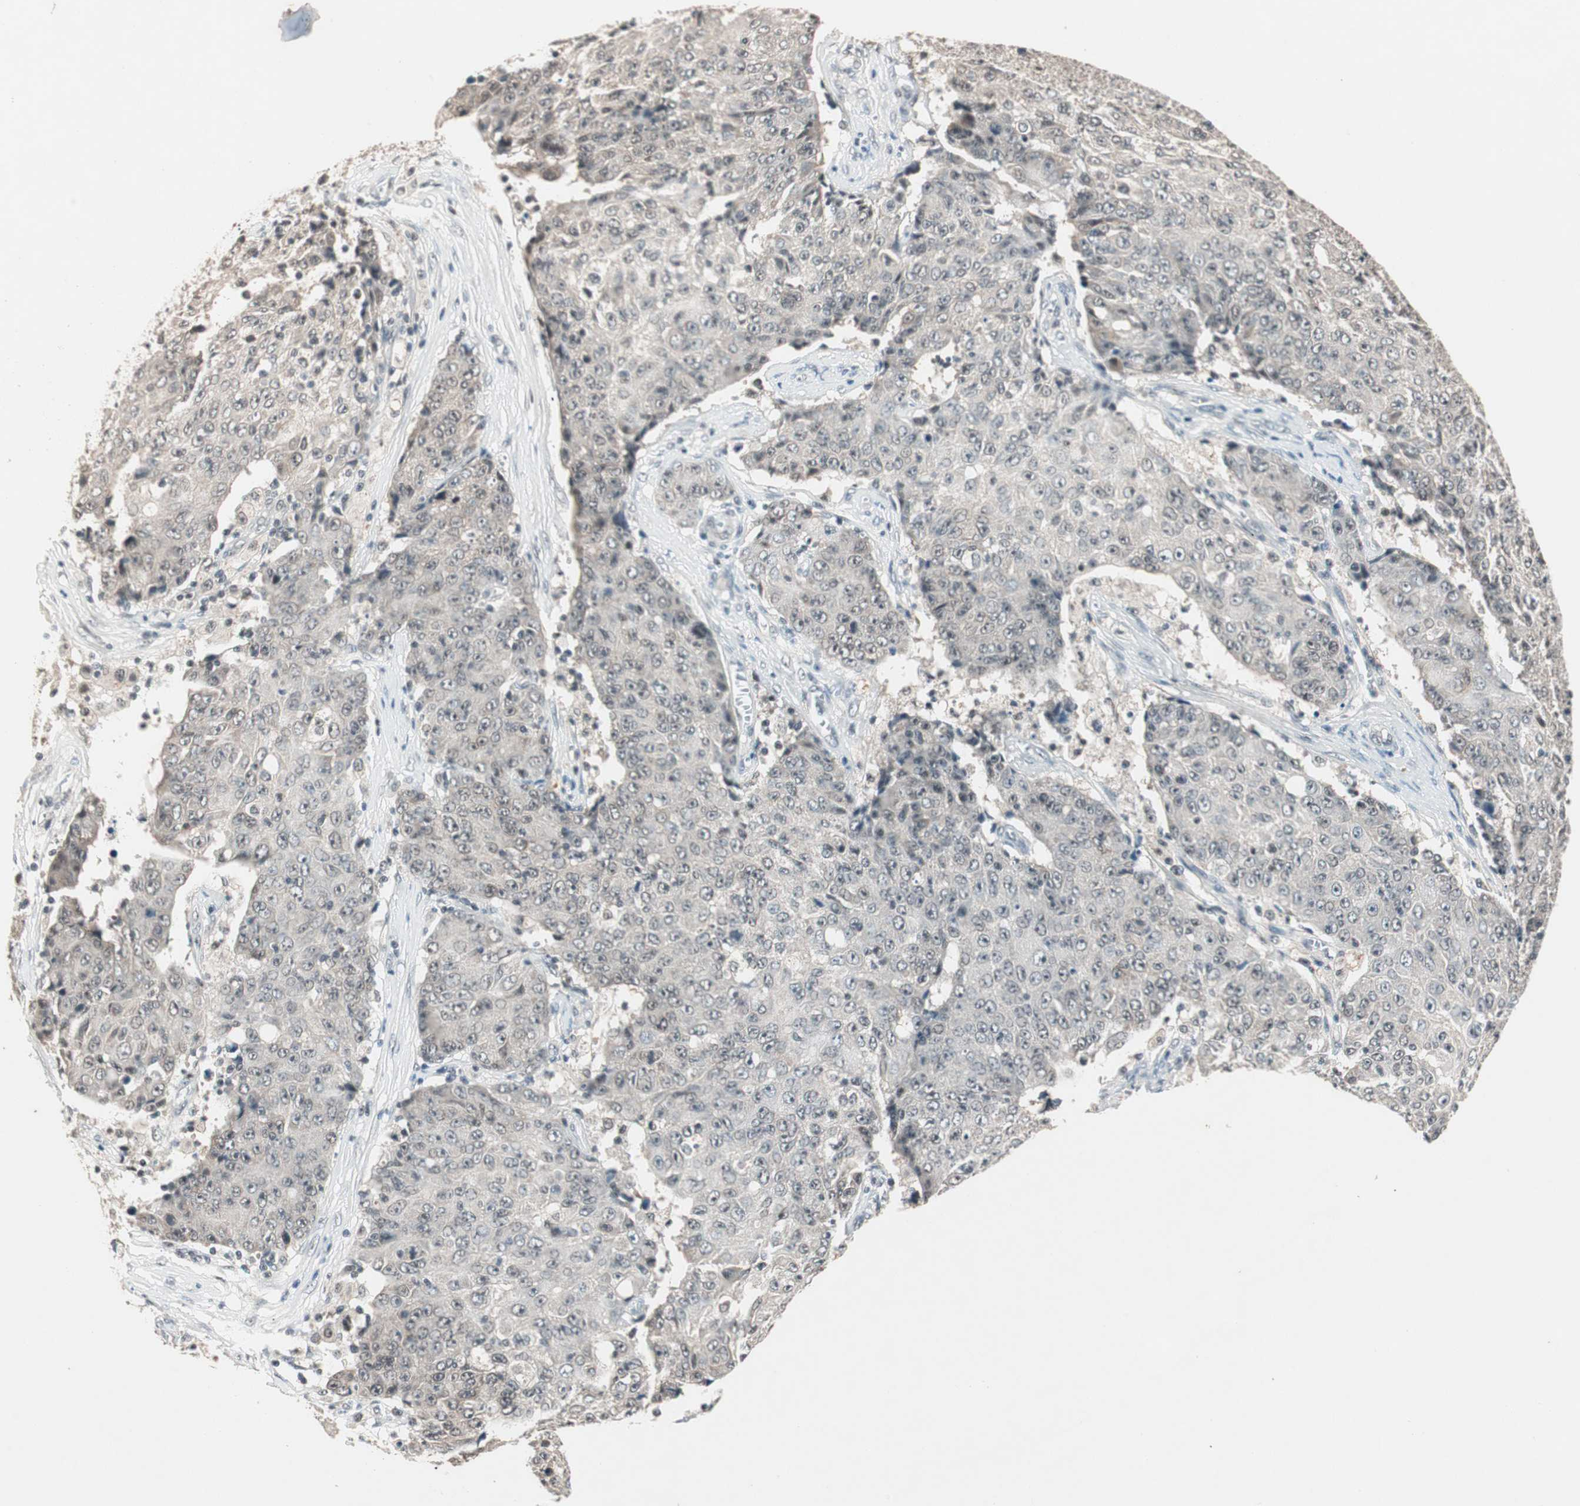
{"staining": {"intensity": "weak", "quantity": "<25%", "location": "nuclear"}, "tissue": "ovarian cancer", "cell_type": "Tumor cells", "image_type": "cancer", "snomed": [{"axis": "morphology", "description": "Carcinoma, endometroid"}, {"axis": "topography", "description": "Ovary"}], "caption": "This is an immunohistochemistry (IHC) histopathology image of human ovarian cancer (endometroid carcinoma). There is no staining in tumor cells.", "gene": "NFRKB", "patient": {"sex": "female", "age": 42}}